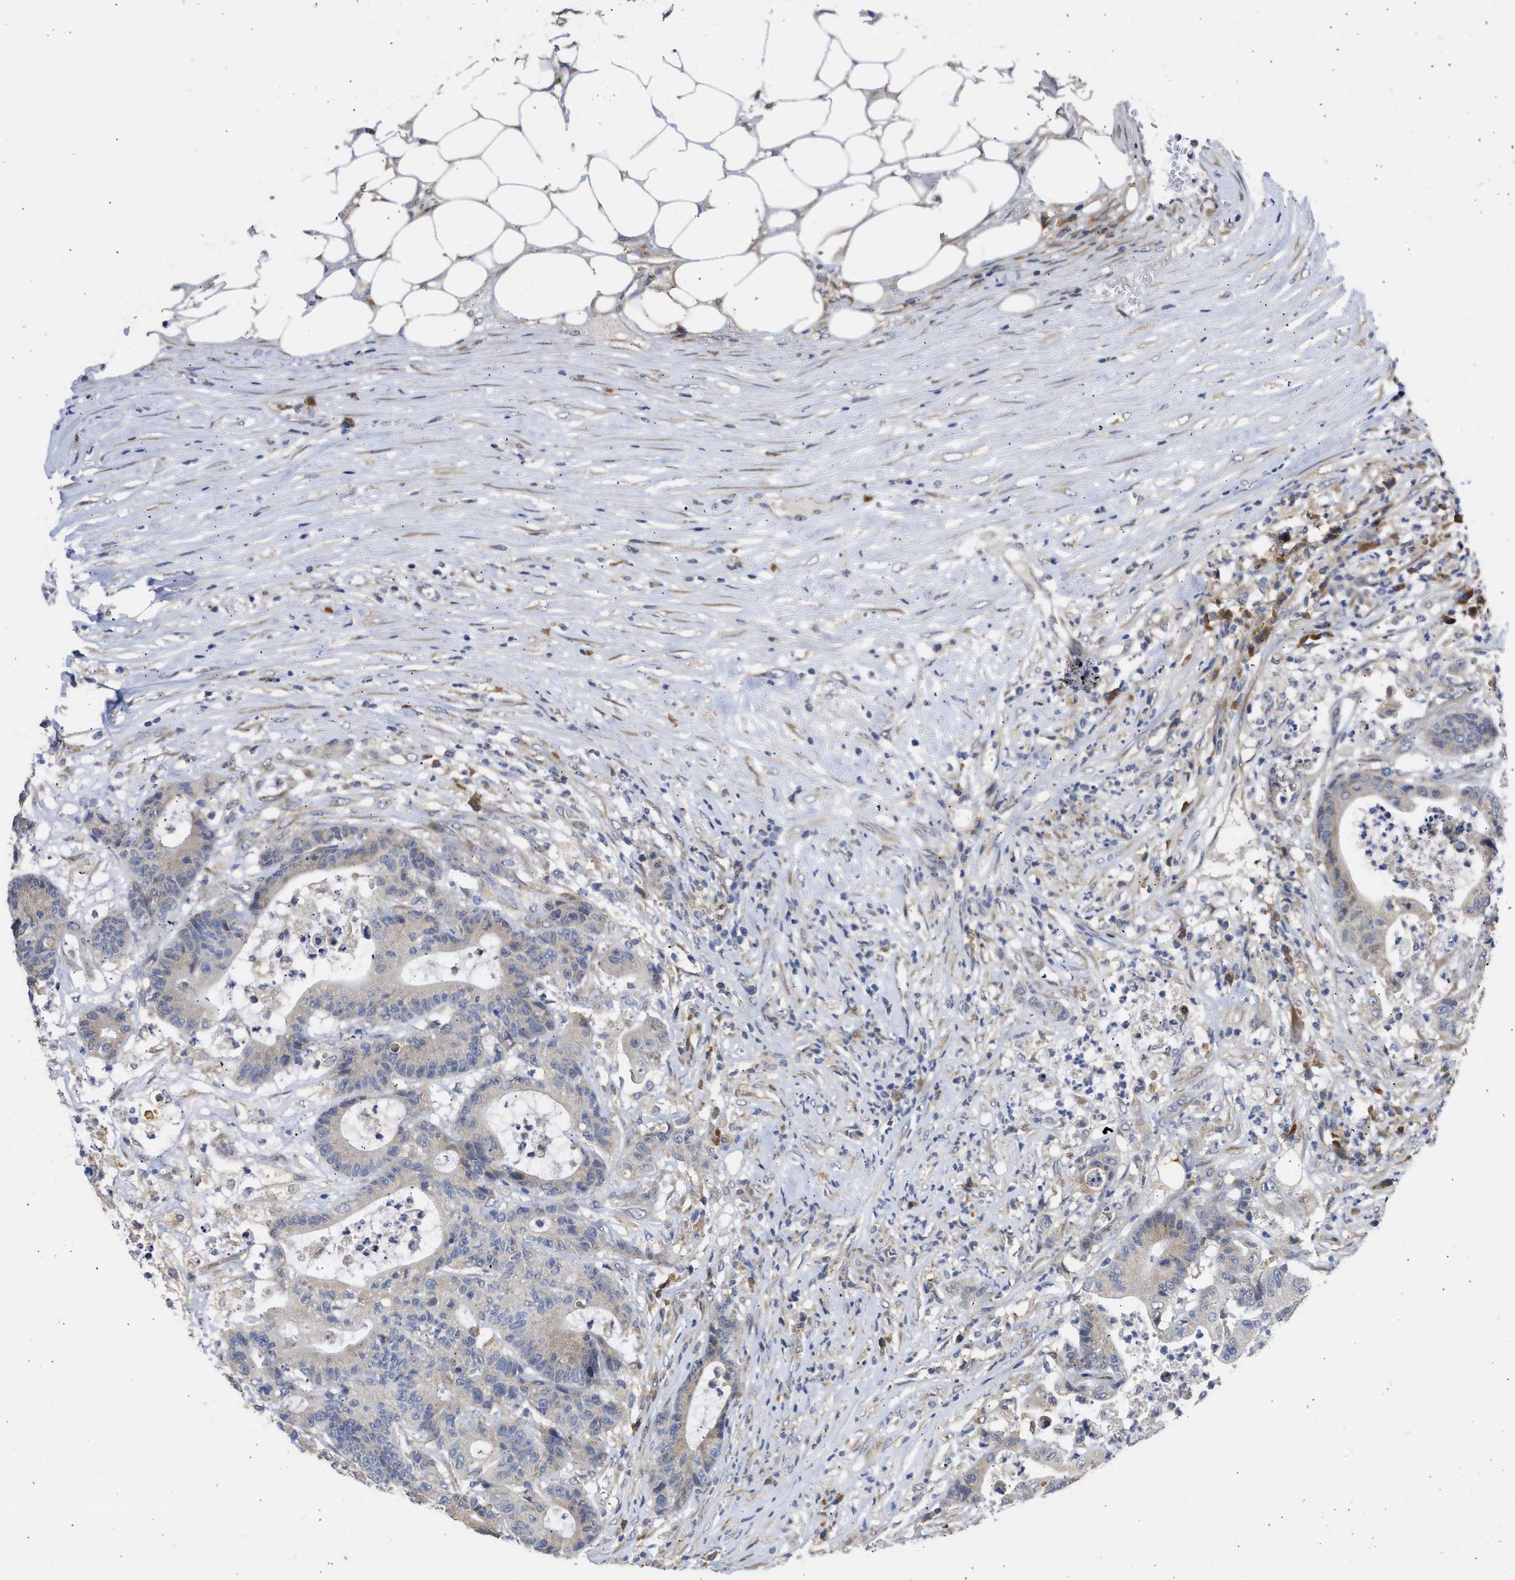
{"staining": {"intensity": "weak", "quantity": "<25%", "location": "cytoplasmic/membranous"}, "tissue": "colorectal cancer", "cell_type": "Tumor cells", "image_type": "cancer", "snomed": [{"axis": "morphology", "description": "Adenocarcinoma, NOS"}, {"axis": "topography", "description": "Colon"}], "caption": "Immunohistochemistry micrograph of colorectal cancer (adenocarcinoma) stained for a protein (brown), which displays no positivity in tumor cells.", "gene": "TMED1", "patient": {"sex": "female", "age": 84}}